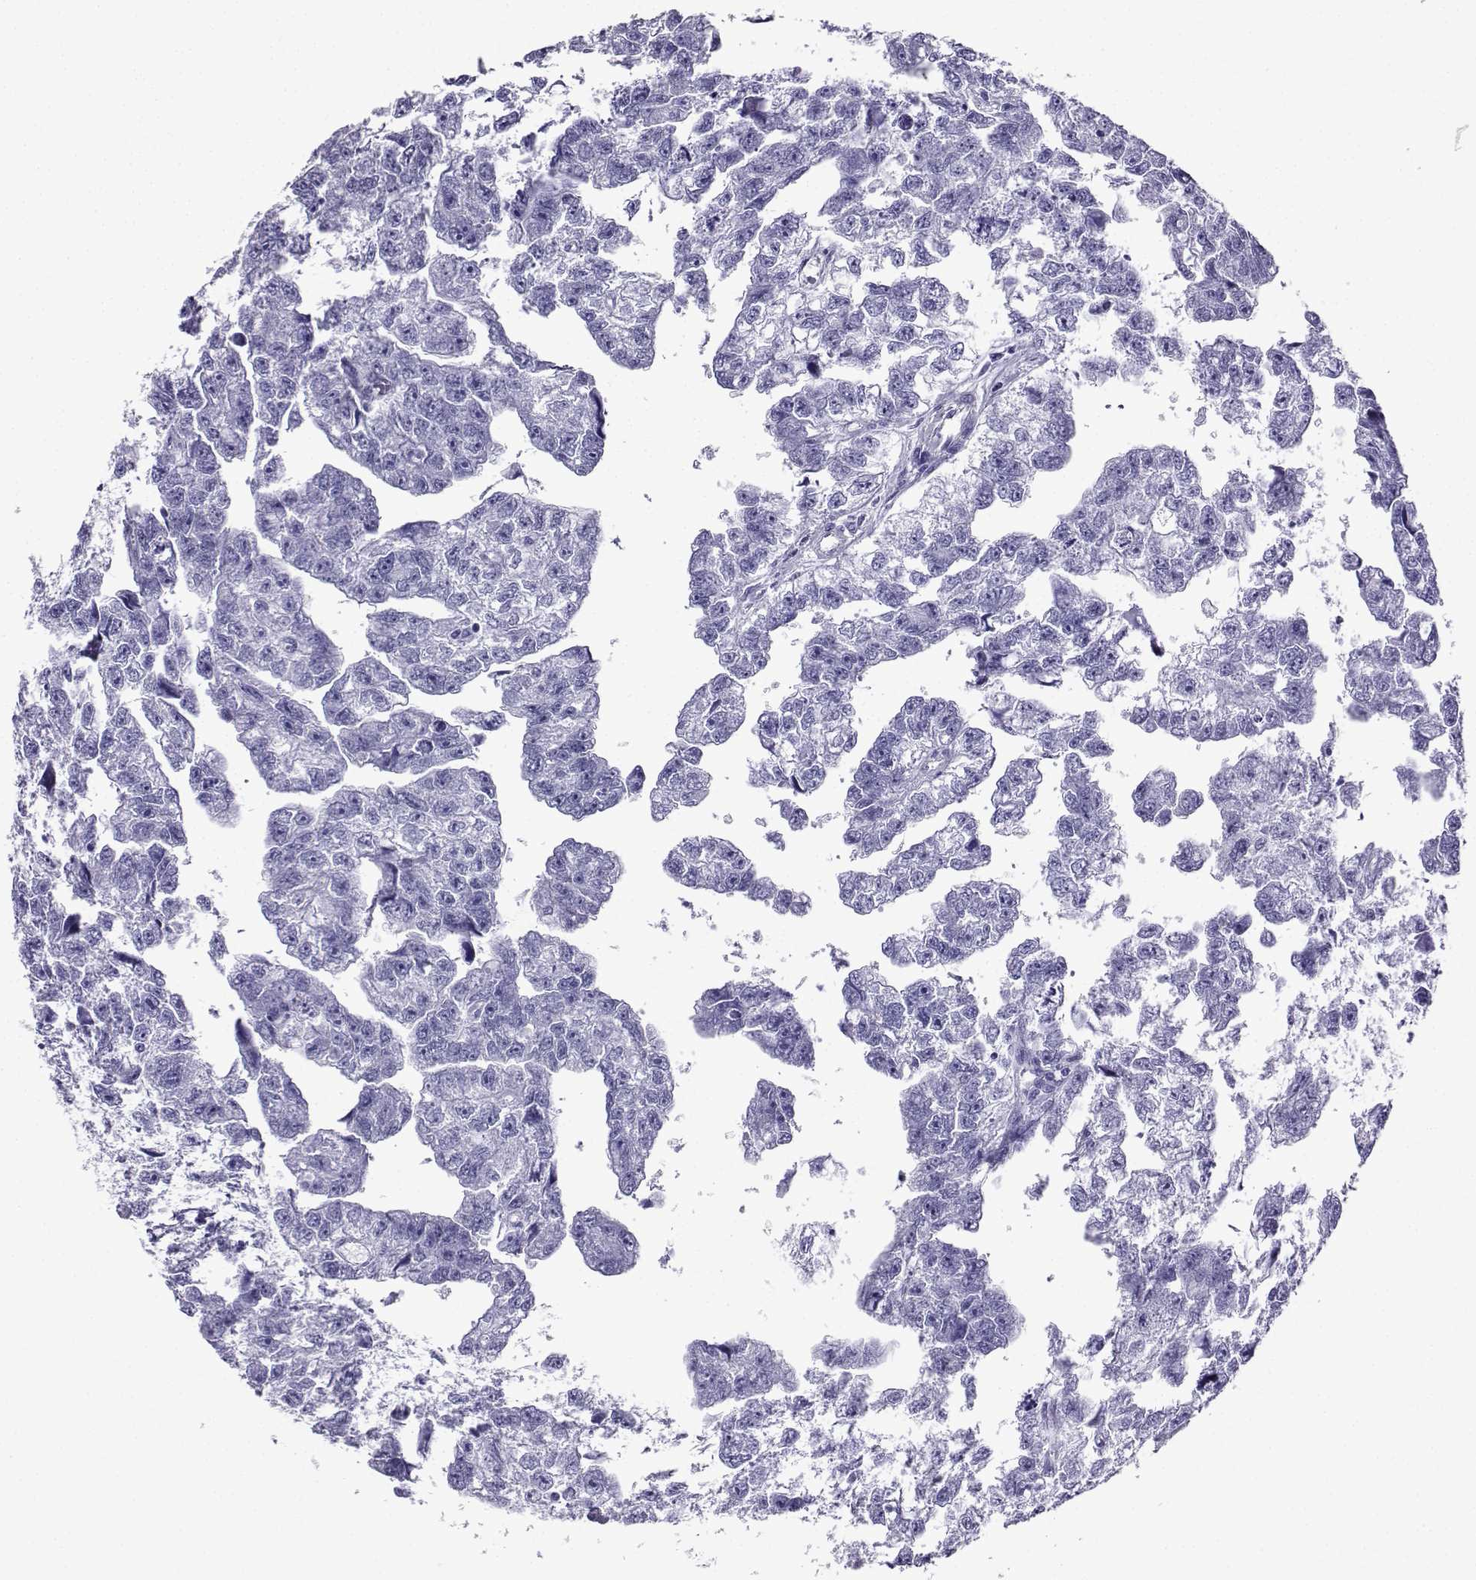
{"staining": {"intensity": "negative", "quantity": "none", "location": "none"}, "tissue": "testis cancer", "cell_type": "Tumor cells", "image_type": "cancer", "snomed": [{"axis": "morphology", "description": "Carcinoma, Embryonal, NOS"}, {"axis": "morphology", "description": "Teratoma, malignant, NOS"}, {"axis": "topography", "description": "Testis"}], "caption": "This is a micrograph of immunohistochemistry staining of testis embryonal carcinoma, which shows no expression in tumor cells.", "gene": "CD109", "patient": {"sex": "male", "age": 44}}